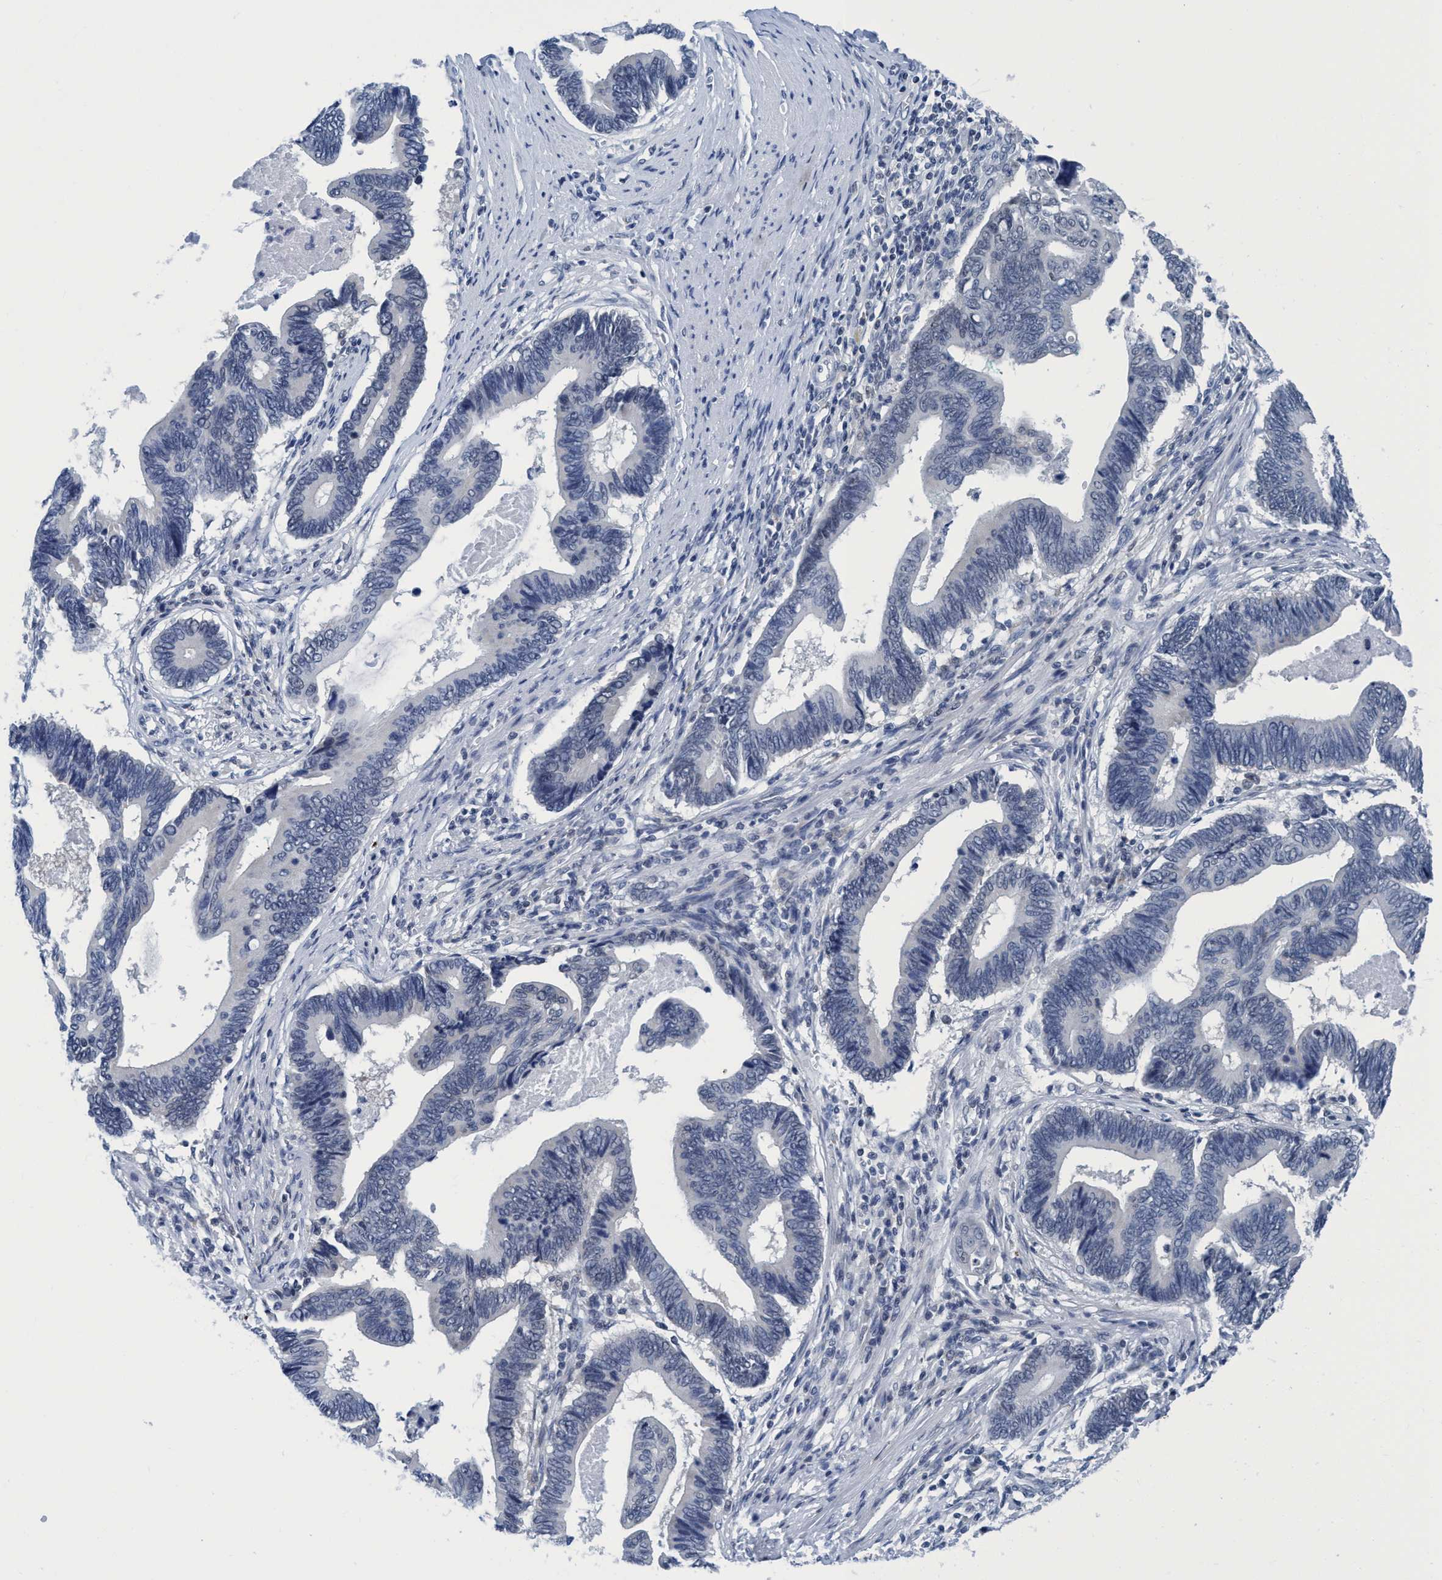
{"staining": {"intensity": "negative", "quantity": "none", "location": "none"}, "tissue": "pancreatic cancer", "cell_type": "Tumor cells", "image_type": "cancer", "snomed": [{"axis": "morphology", "description": "Adenocarcinoma, NOS"}, {"axis": "topography", "description": "Pancreas"}], "caption": "Human pancreatic cancer (adenocarcinoma) stained for a protein using immunohistochemistry displays no positivity in tumor cells.", "gene": "DNAI1", "patient": {"sex": "female", "age": 70}}